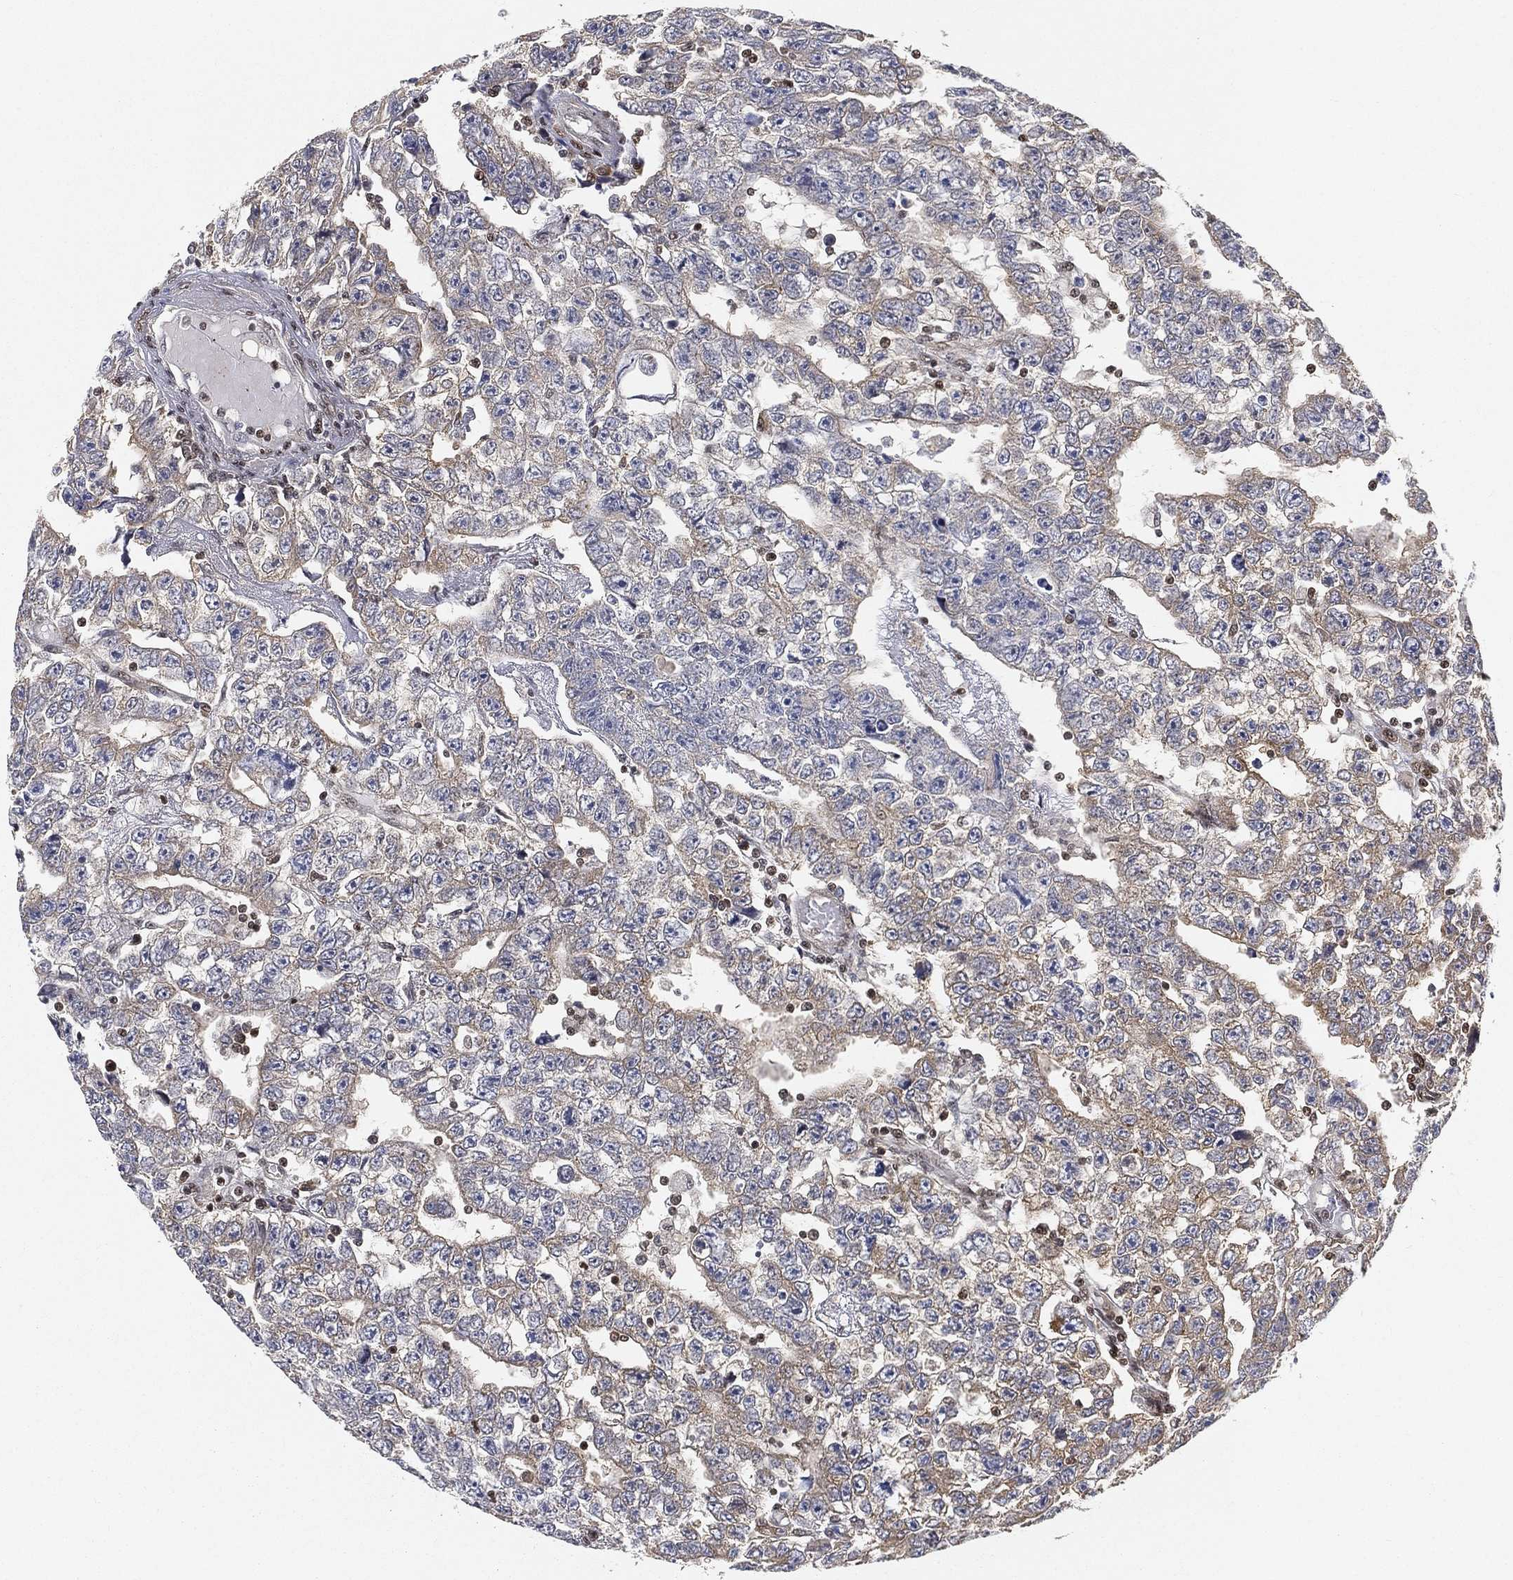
{"staining": {"intensity": "negative", "quantity": "none", "location": "none"}, "tissue": "testis cancer", "cell_type": "Tumor cells", "image_type": "cancer", "snomed": [{"axis": "morphology", "description": "Carcinoma, Embryonal, NOS"}, {"axis": "topography", "description": "Testis"}], "caption": "Tumor cells are negative for protein expression in human embryonal carcinoma (testis).", "gene": "CRTC3", "patient": {"sex": "male", "age": 25}}